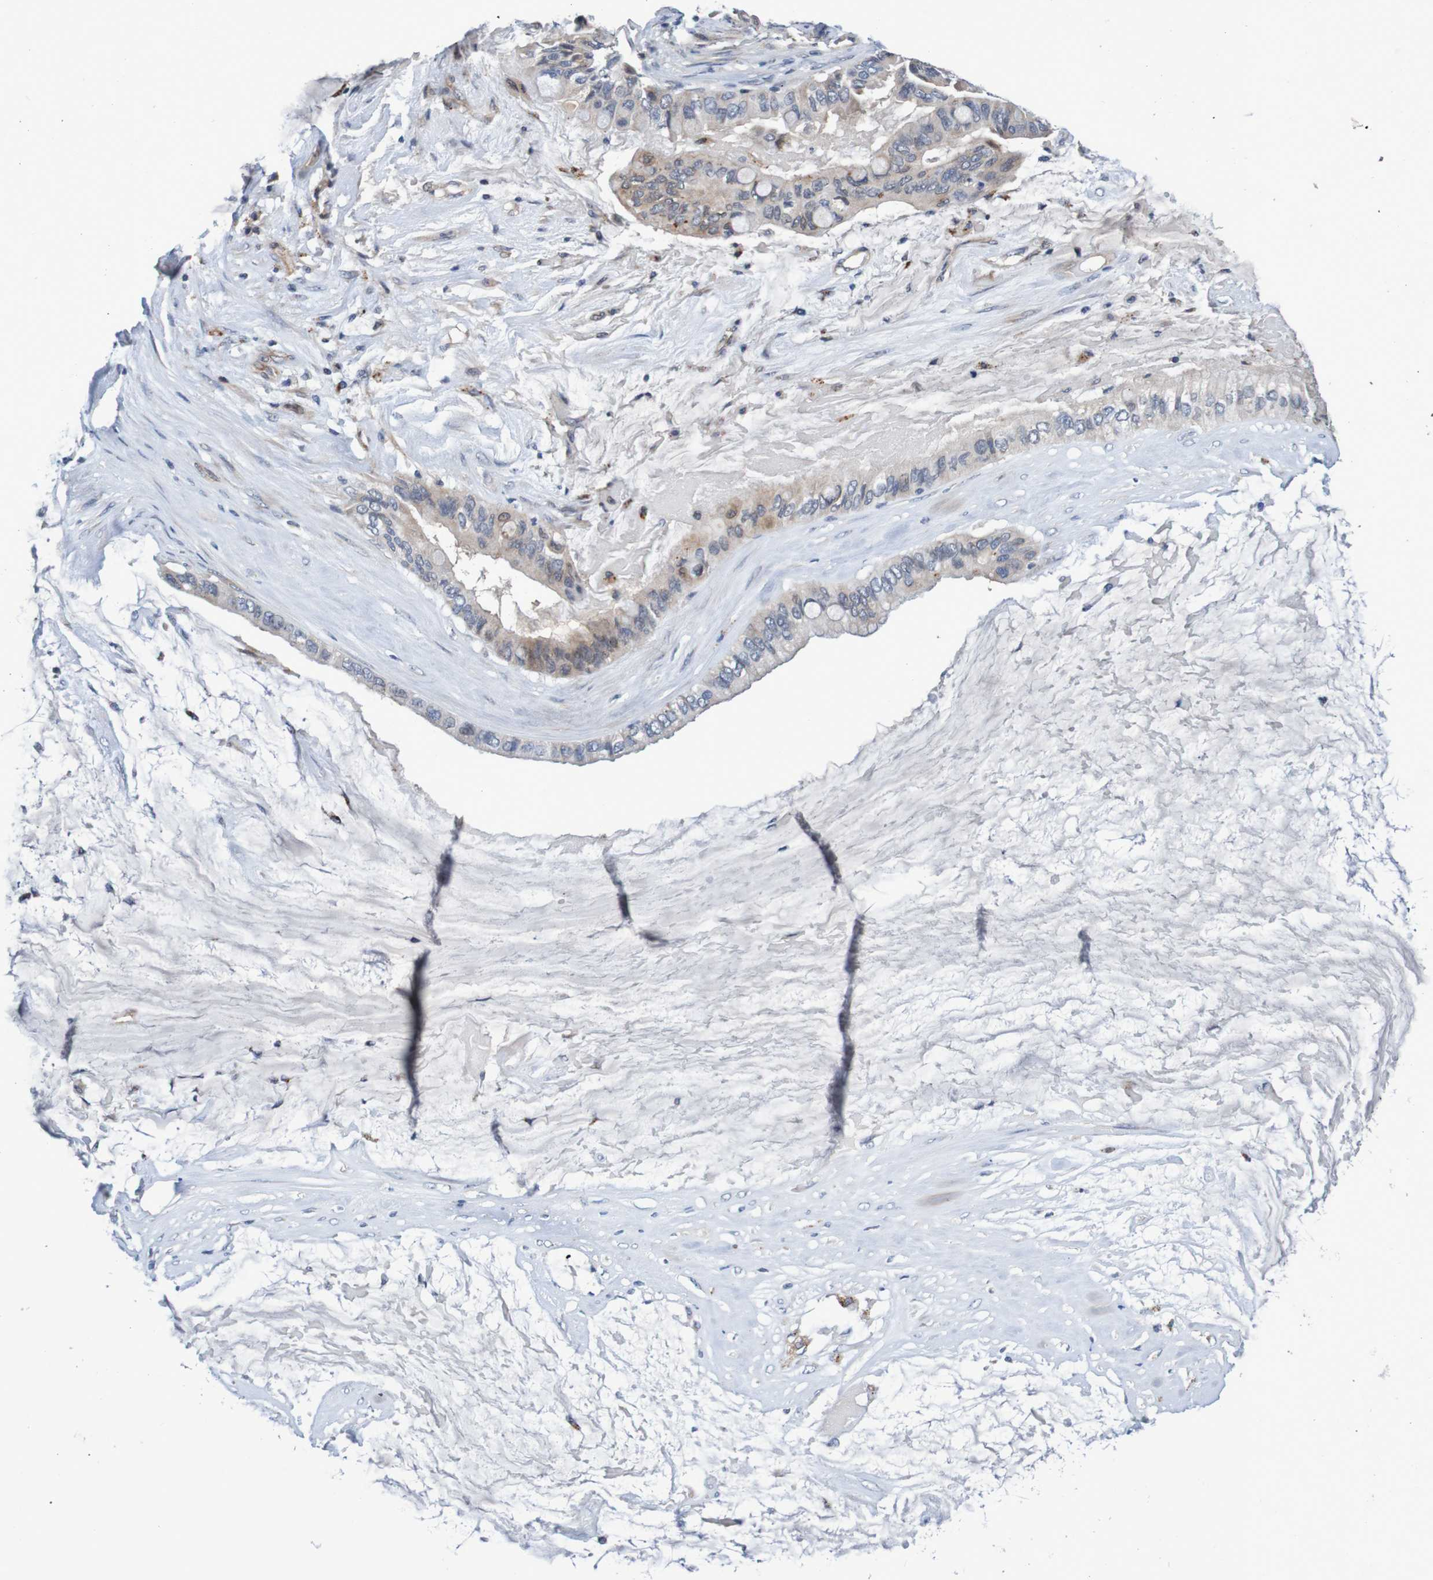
{"staining": {"intensity": "weak", "quantity": "<25%", "location": "cytoplasmic/membranous"}, "tissue": "ovarian cancer", "cell_type": "Tumor cells", "image_type": "cancer", "snomed": [{"axis": "morphology", "description": "Cystadenocarcinoma, mucinous, NOS"}, {"axis": "topography", "description": "Ovary"}], "caption": "This is a photomicrograph of IHC staining of ovarian cancer (mucinous cystadenocarcinoma), which shows no positivity in tumor cells.", "gene": "CPED1", "patient": {"sex": "female", "age": 80}}